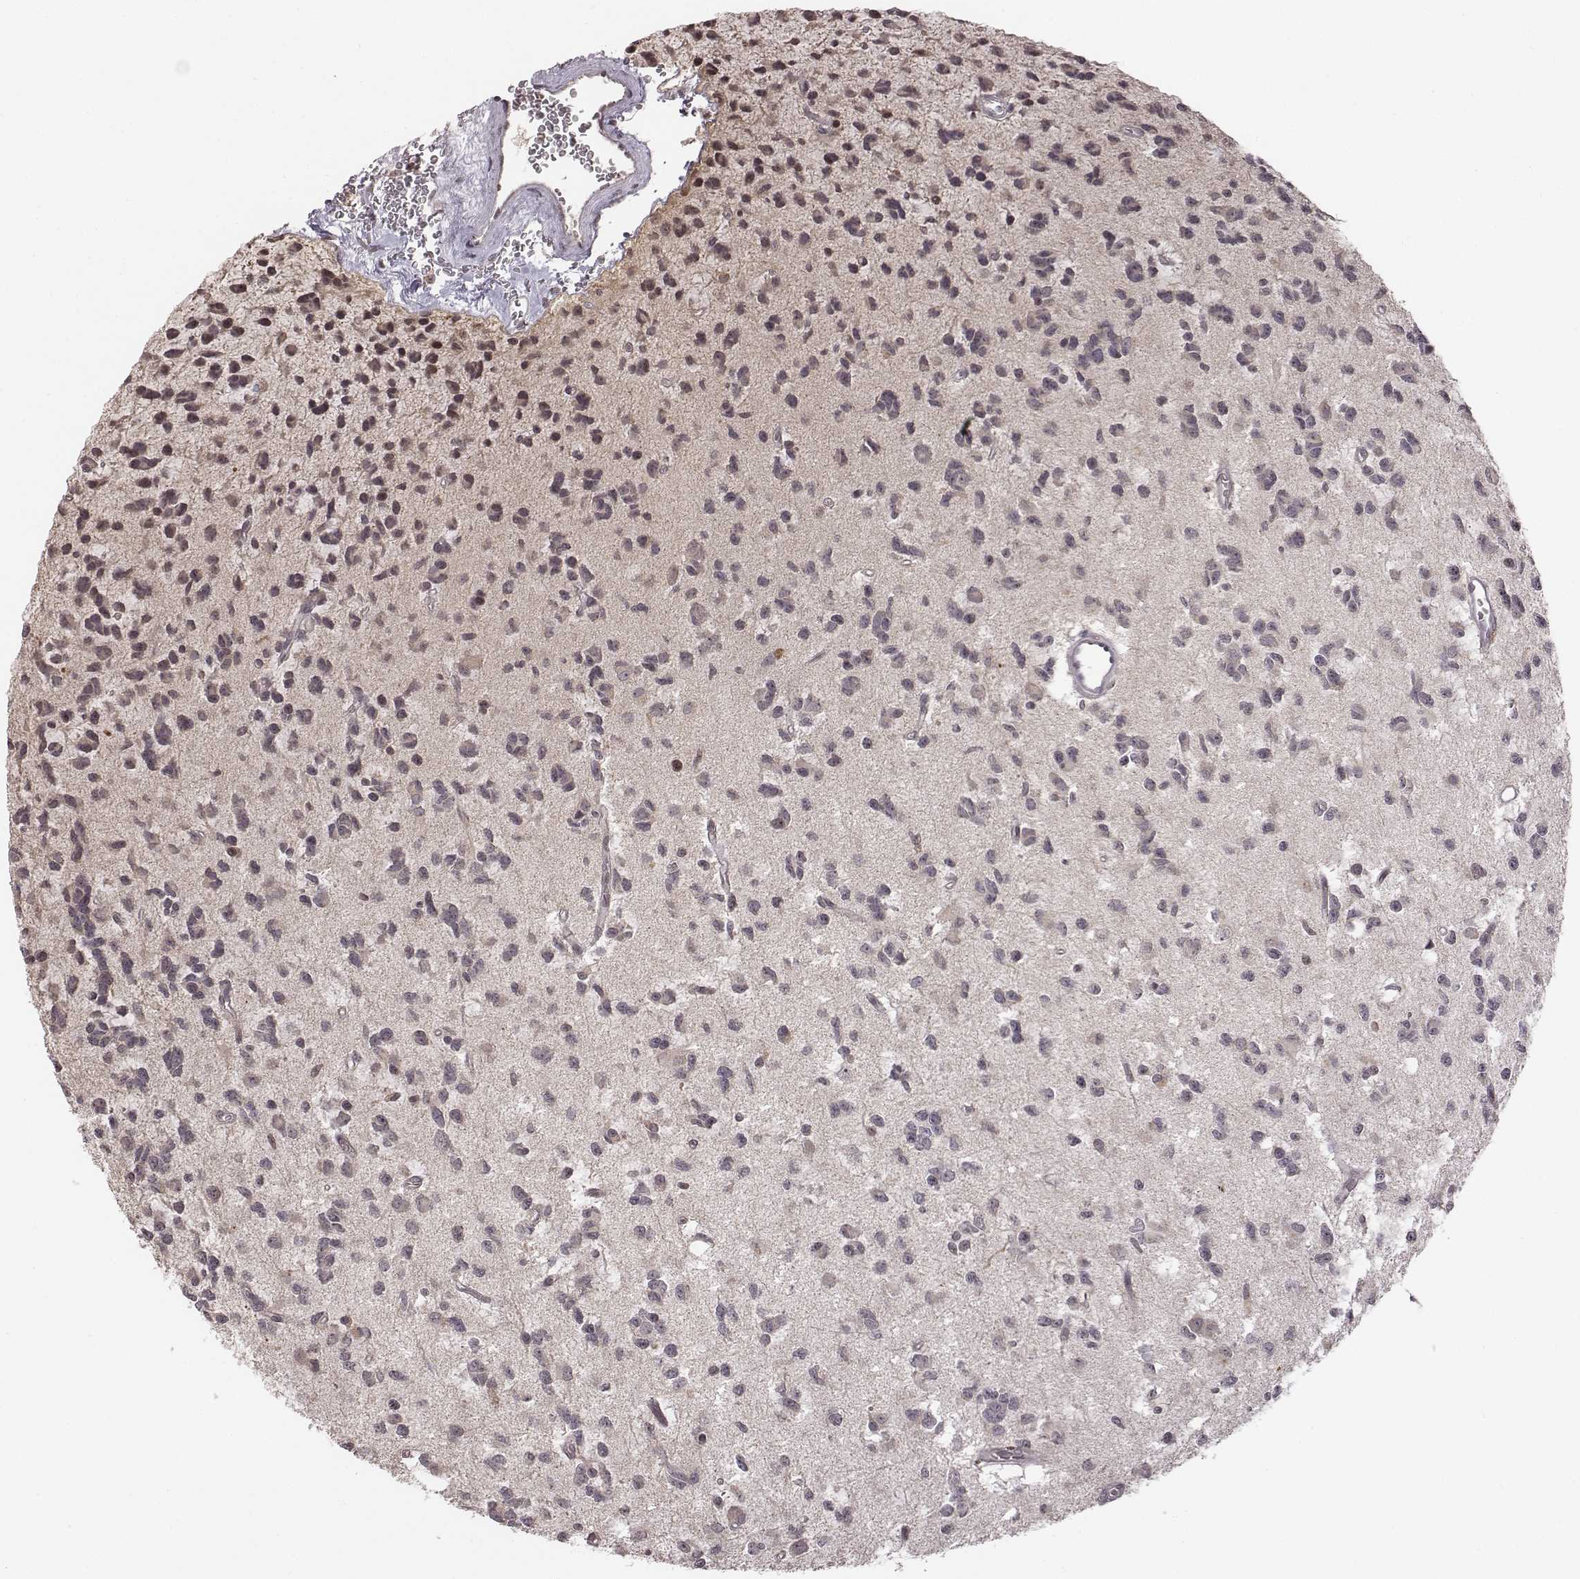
{"staining": {"intensity": "negative", "quantity": "none", "location": "none"}, "tissue": "glioma", "cell_type": "Tumor cells", "image_type": "cancer", "snomed": [{"axis": "morphology", "description": "Glioma, malignant, Low grade"}, {"axis": "topography", "description": "Brain"}], "caption": "A high-resolution histopathology image shows immunohistochemistry staining of malignant glioma (low-grade), which exhibits no significant staining in tumor cells.", "gene": "GRM4", "patient": {"sex": "female", "age": 45}}